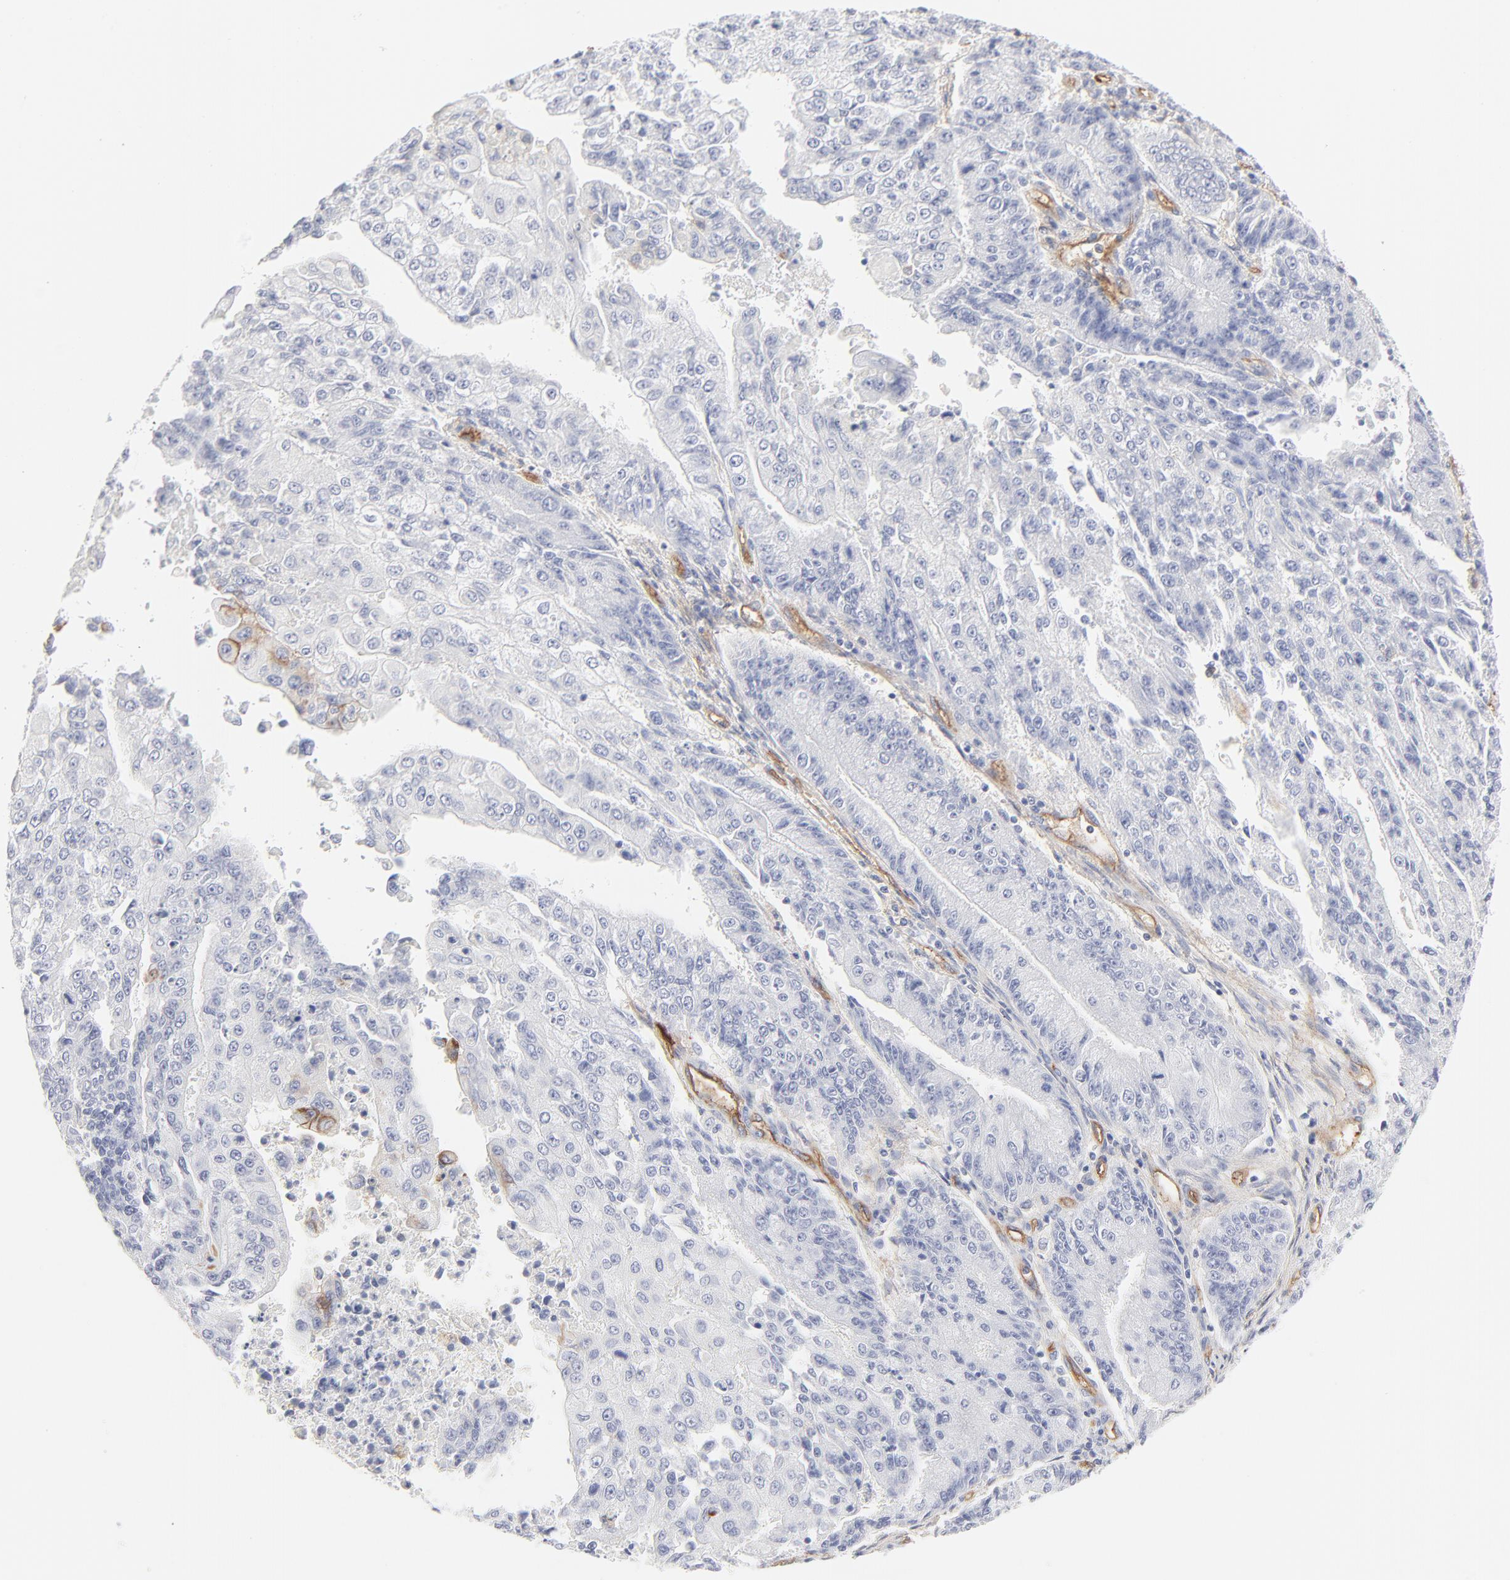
{"staining": {"intensity": "negative", "quantity": "none", "location": "none"}, "tissue": "endometrial cancer", "cell_type": "Tumor cells", "image_type": "cancer", "snomed": [{"axis": "morphology", "description": "Adenocarcinoma, NOS"}, {"axis": "topography", "description": "Endometrium"}], "caption": "This is an IHC image of endometrial cancer. There is no staining in tumor cells.", "gene": "ITGA5", "patient": {"sex": "female", "age": 75}}